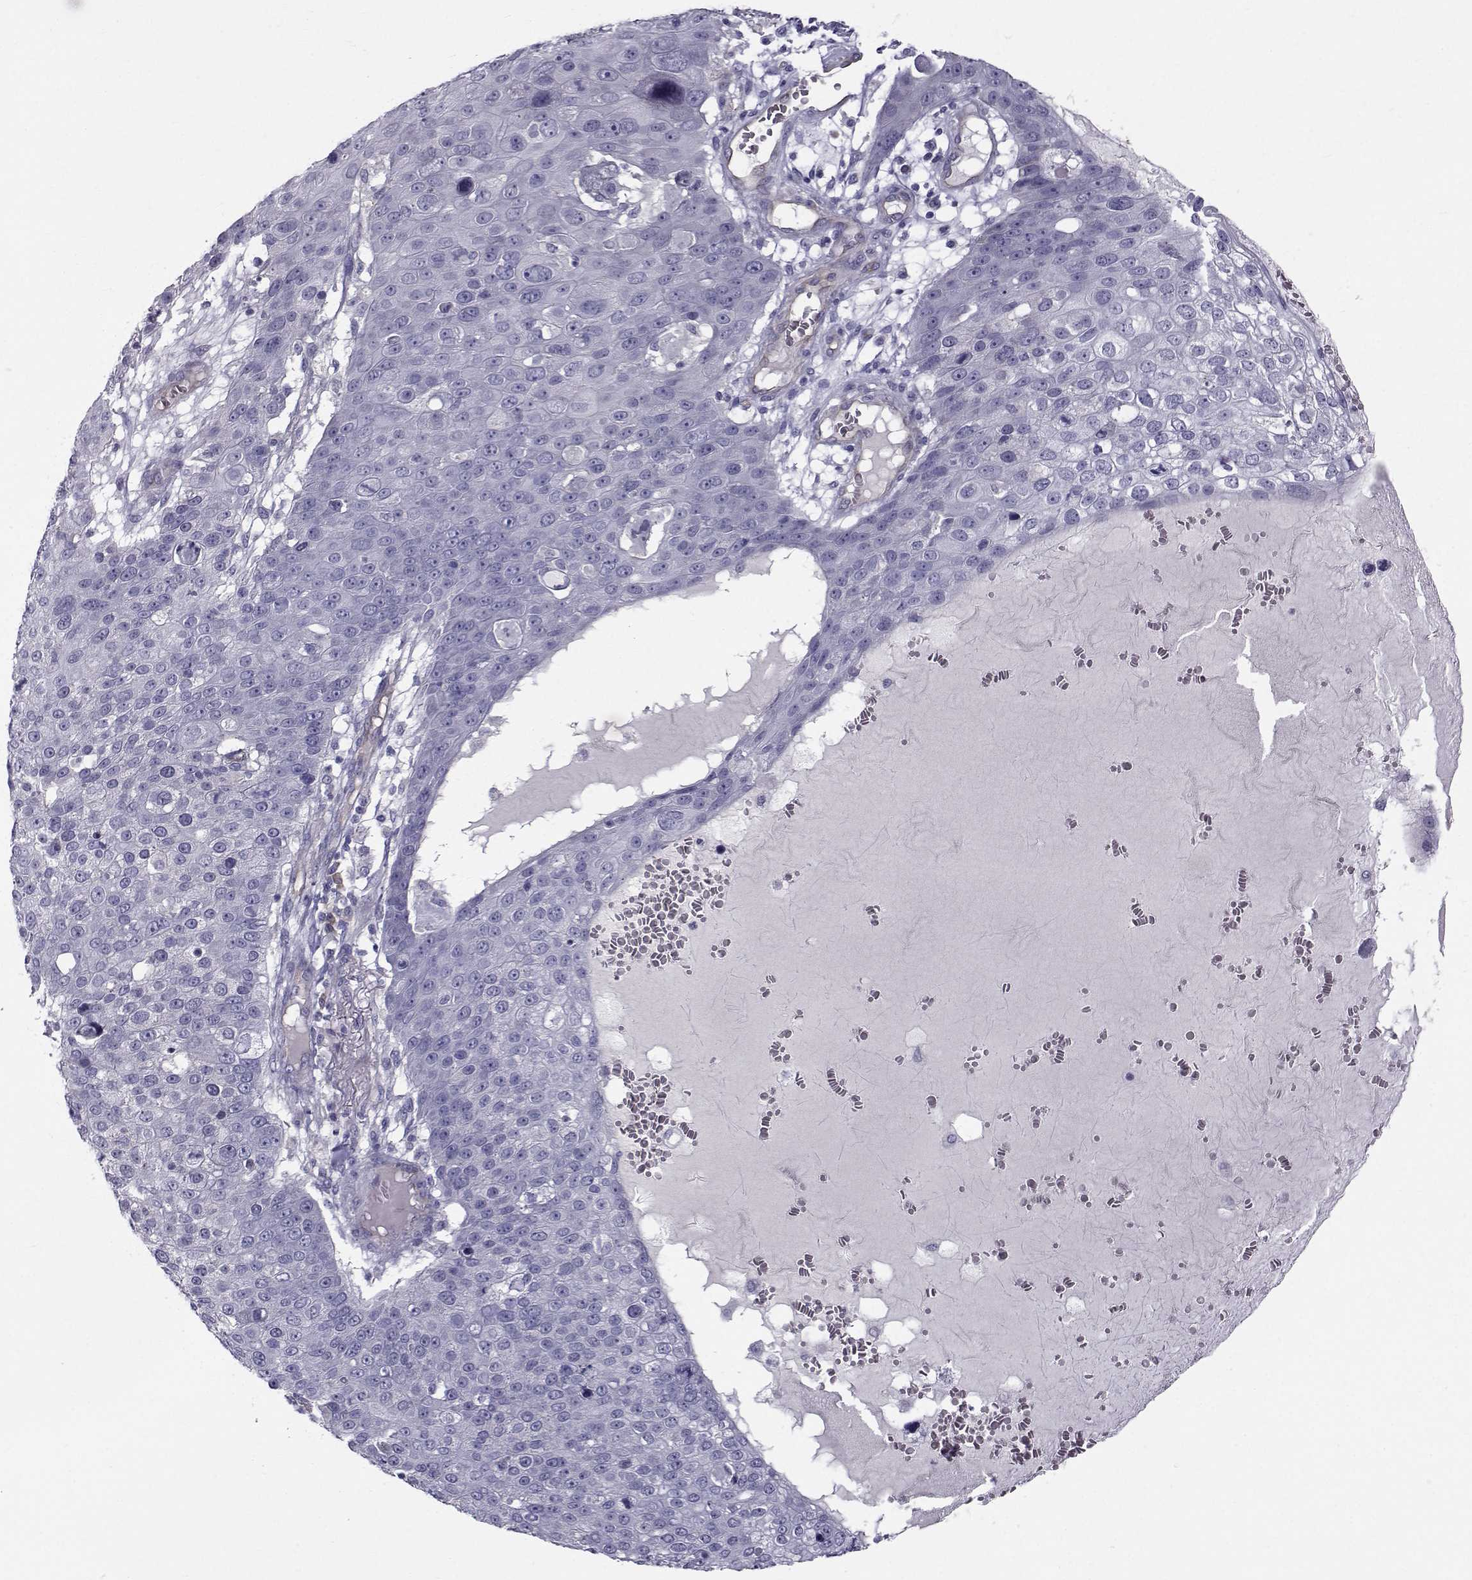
{"staining": {"intensity": "negative", "quantity": "none", "location": "none"}, "tissue": "skin cancer", "cell_type": "Tumor cells", "image_type": "cancer", "snomed": [{"axis": "morphology", "description": "Squamous cell carcinoma, NOS"}, {"axis": "topography", "description": "Skin"}], "caption": "This is an immunohistochemistry (IHC) photomicrograph of skin cancer. There is no staining in tumor cells.", "gene": "QPCT", "patient": {"sex": "male", "age": 71}}